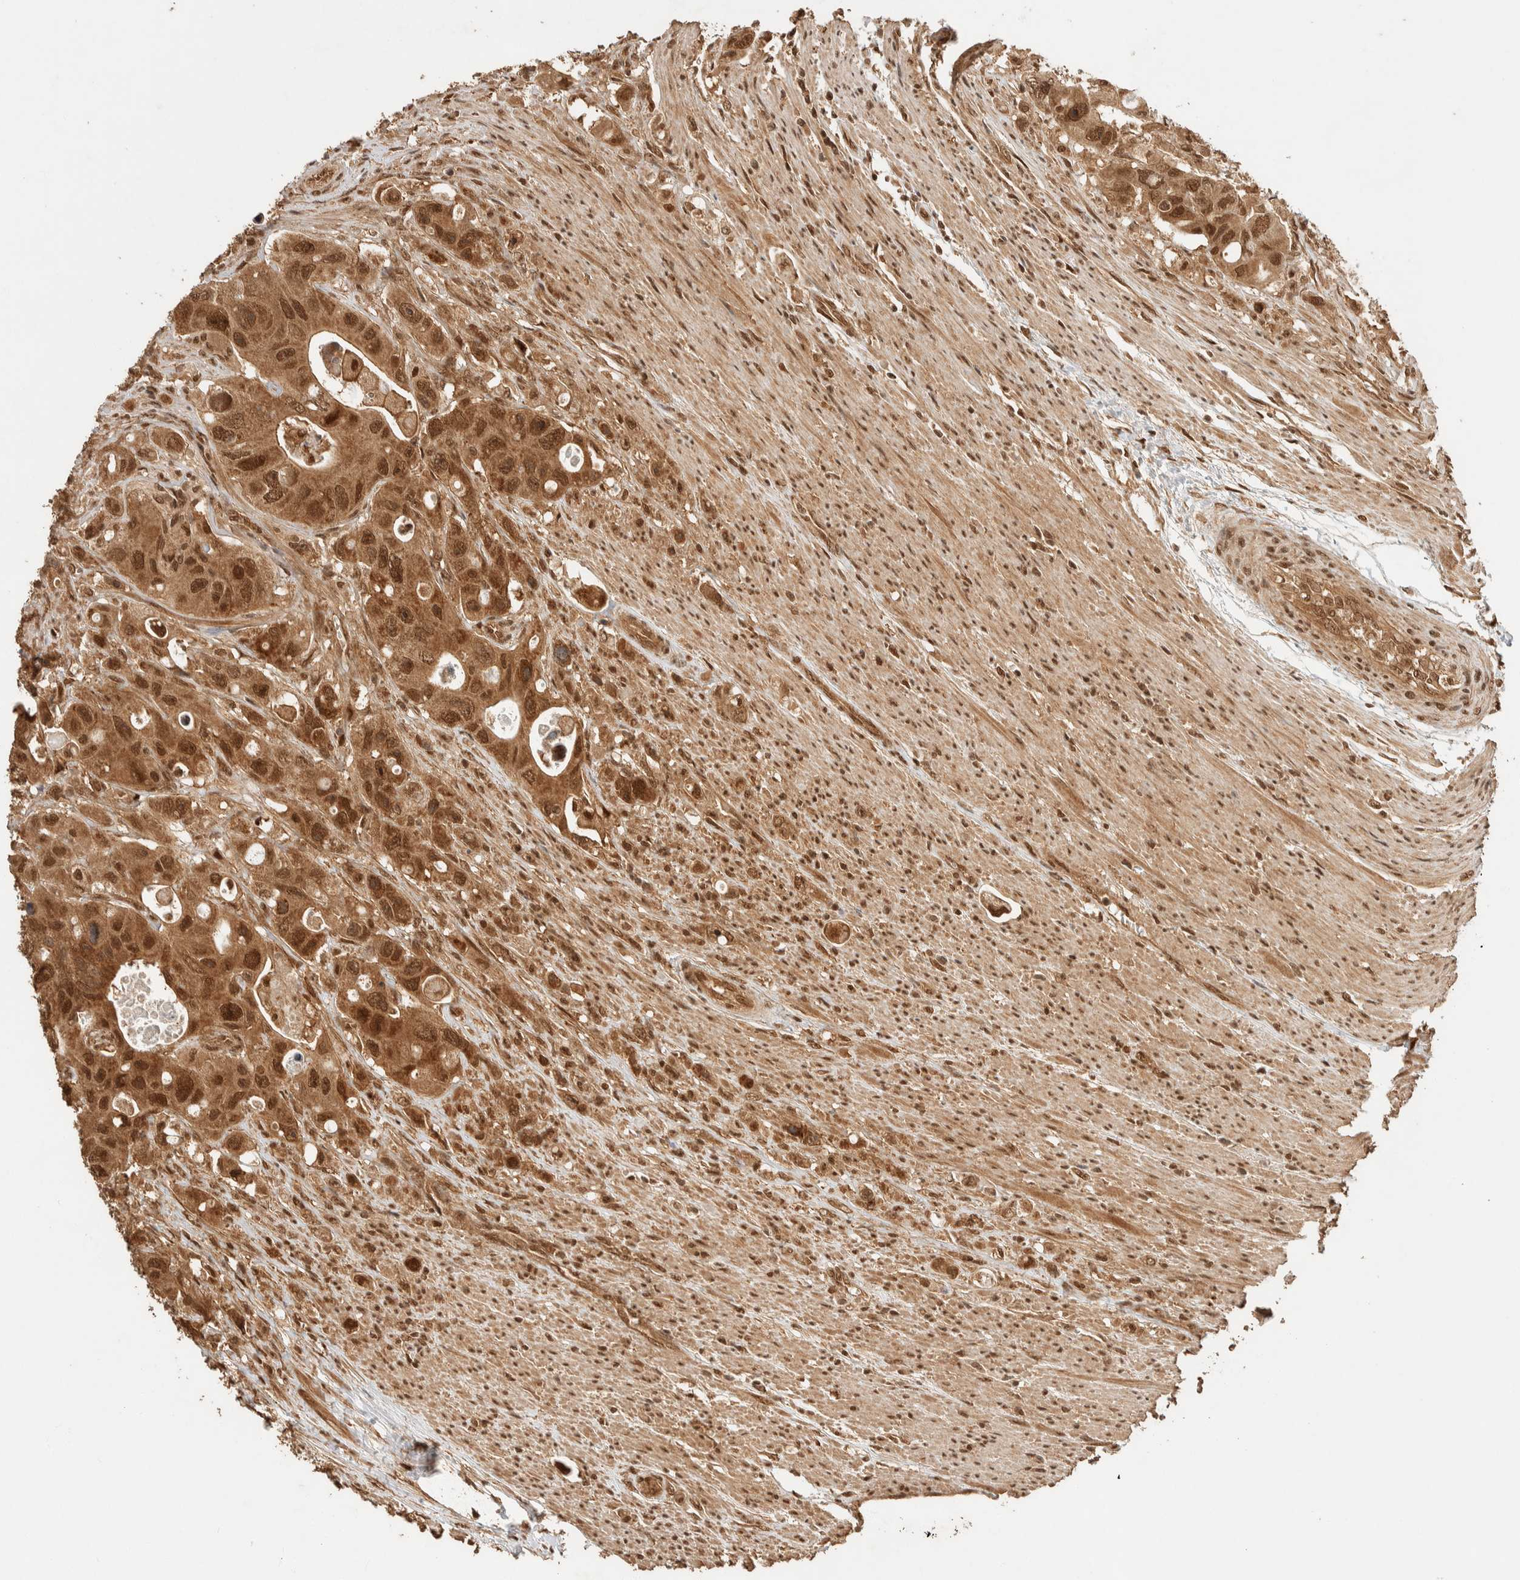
{"staining": {"intensity": "moderate", "quantity": ">75%", "location": "cytoplasmic/membranous,nuclear"}, "tissue": "colorectal cancer", "cell_type": "Tumor cells", "image_type": "cancer", "snomed": [{"axis": "morphology", "description": "Adenocarcinoma, NOS"}, {"axis": "topography", "description": "Colon"}], "caption": "An immunohistochemistry (IHC) micrograph of neoplastic tissue is shown. Protein staining in brown shows moderate cytoplasmic/membranous and nuclear positivity in colorectal cancer within tumor cells. (IHC, brightfield microscopy, high magnification).", "gene": "ZBTB2", "patient": {"sex": "female", "age": 46}}